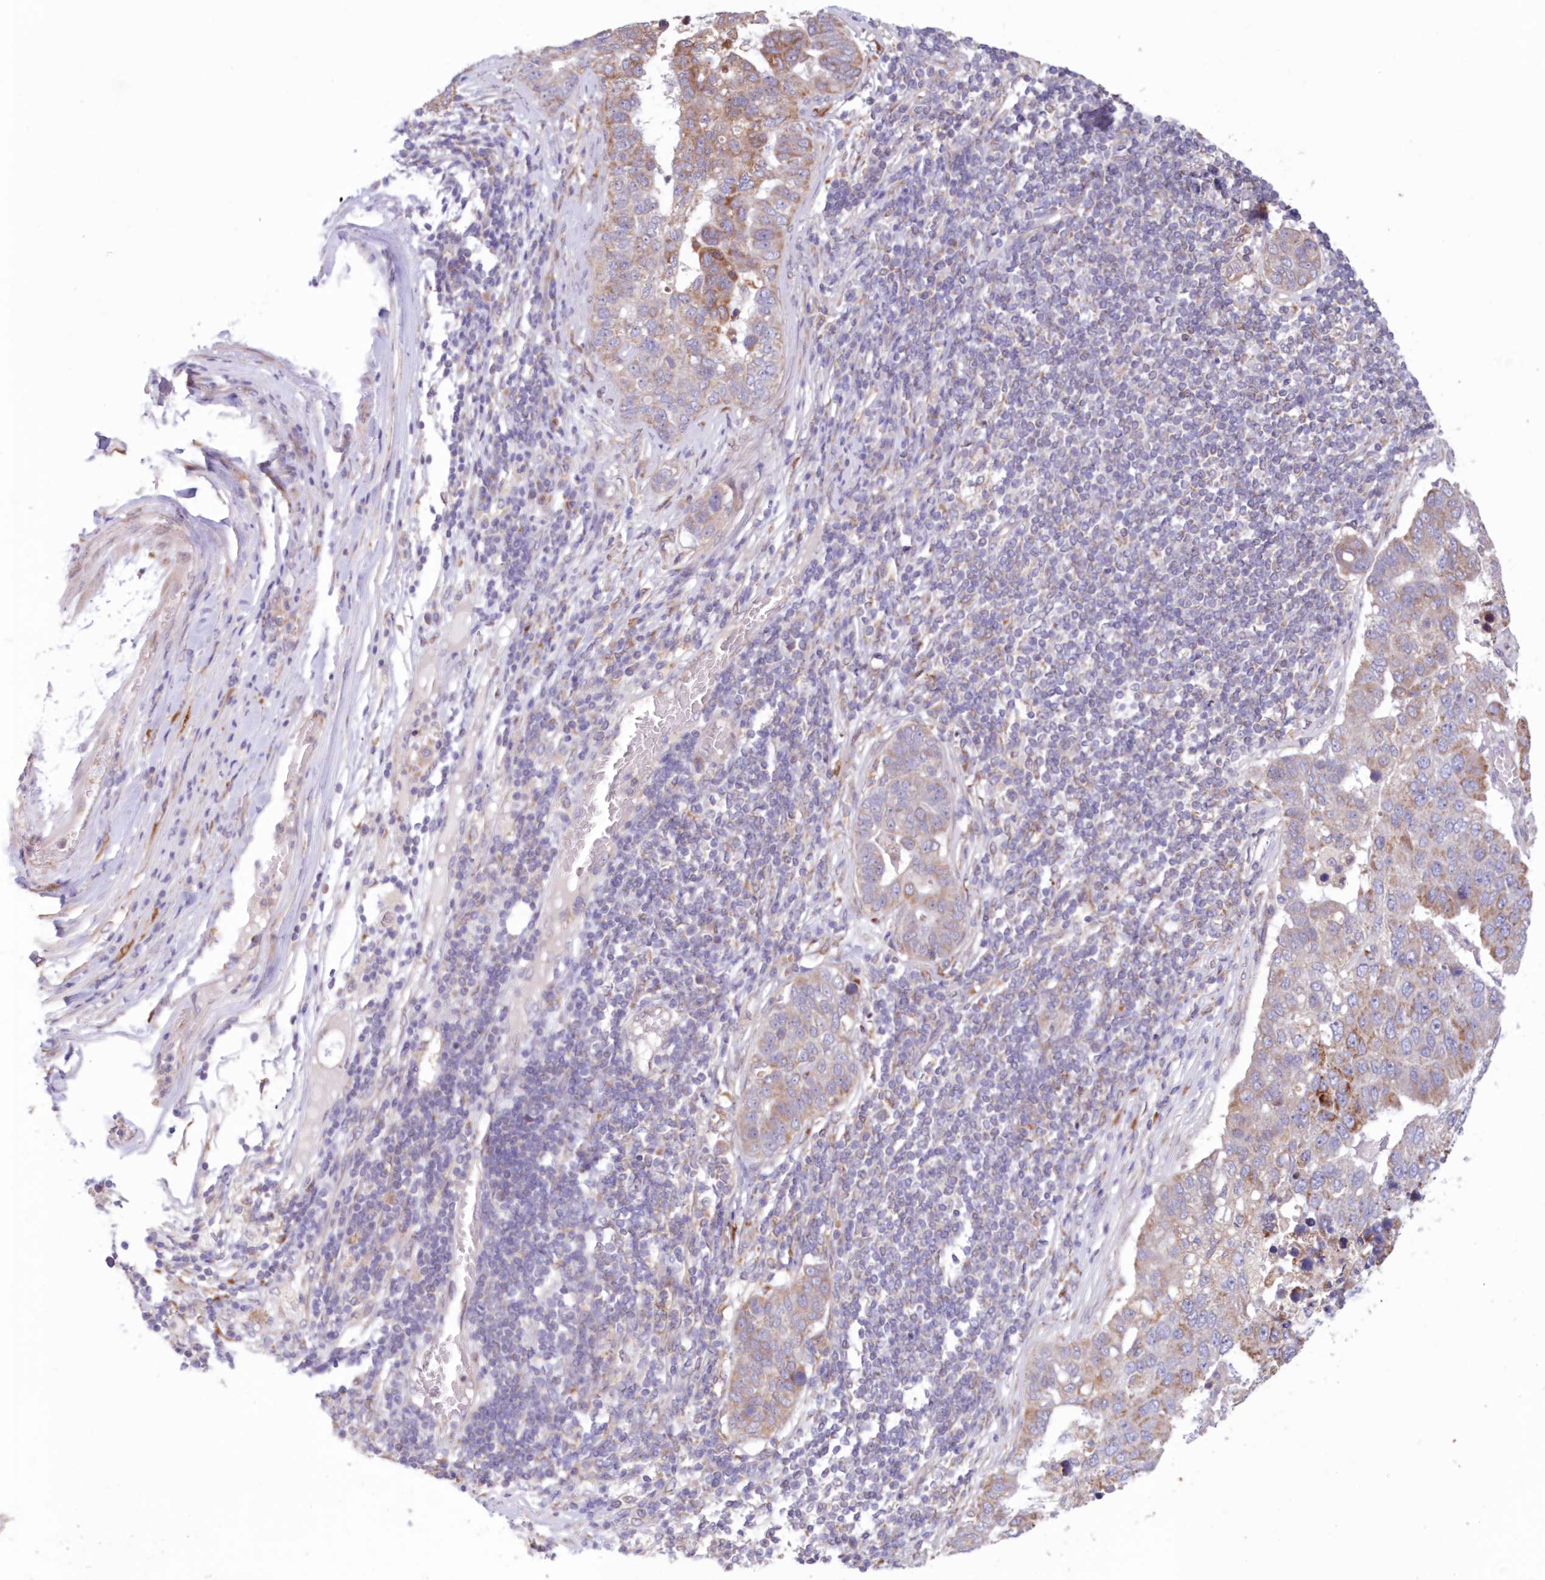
{"staining": {"intensity": "moderate", "quantity": "<25%", "location": "cytoplasmic/membranous"}, "tissue": "pancreatic cancer", "cell_type": "Tumor cells", "image_type": "cancer", "snomed": [{"axis": "morphology", "description": "Adenocarcinoma, NOS"}, {"axis": "topography", "description": "Pancreas"}], "caption": "A low amount of moderate cytoplasmic/membranous expression is seen in approximately <25% of tumor cells in adenocarcinoma (pancreatic) tissue.", "gene": "PCYOX1L", "patient": {"sex": "female", "age": 61}}